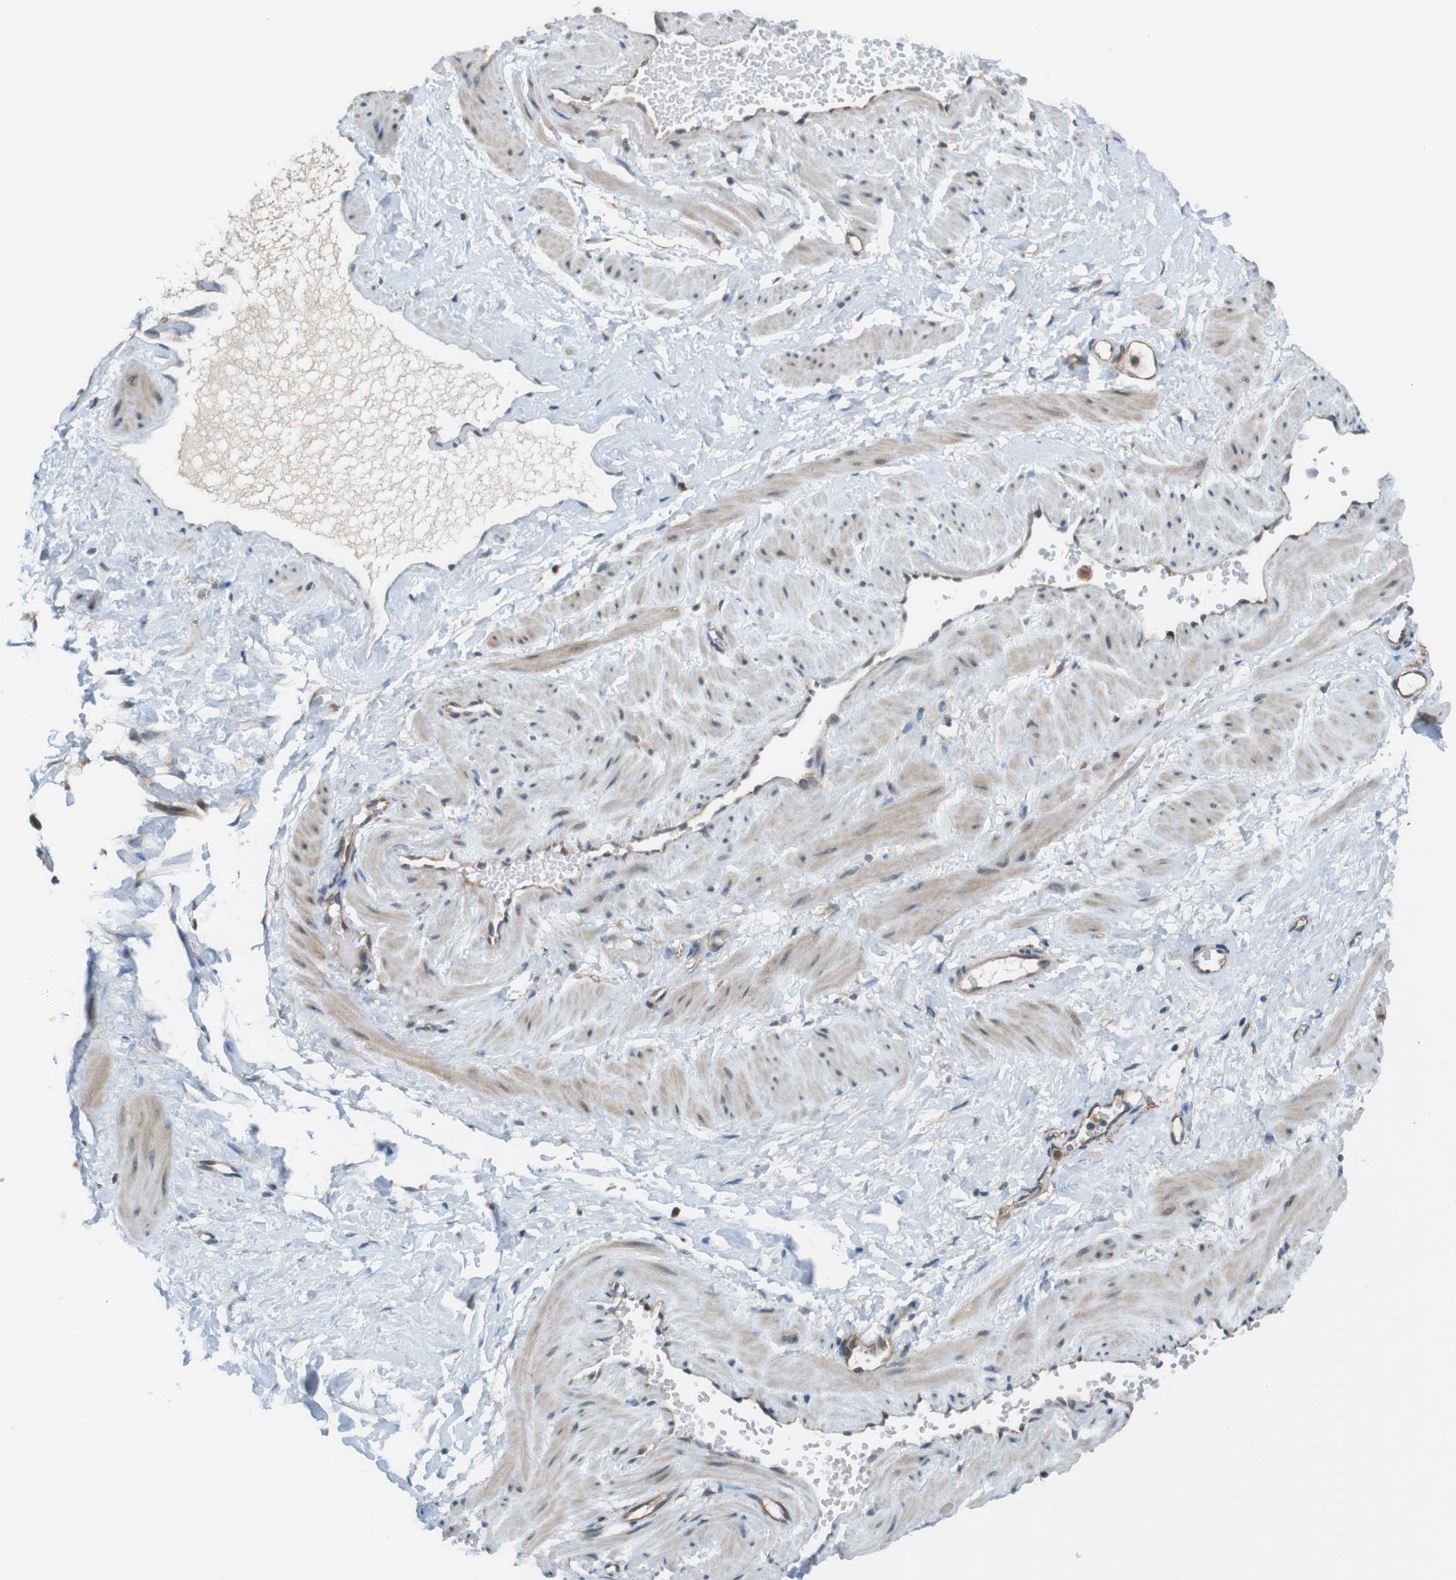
{"staining": {"intensity": "negative", "quantity": "none", "location": "none"}, "tissue": "adipose tissue", "cell_type": "Adipocytes", "image_type": "normal", "snomed": [{"axis": "morphology", "description": "Normal tissue, NOS"}, {"axis": "topography", "description": "Soft tissue"}, {"axis": "topography", "description": "Vascular tissue"}], "caption": "Human adipose tissue stained for a protein using immunohistochemistry (IHC) displays no expression in adipocytes.", "gene": "PCDH10", "patient": {"sex": "female", "age": 35}}